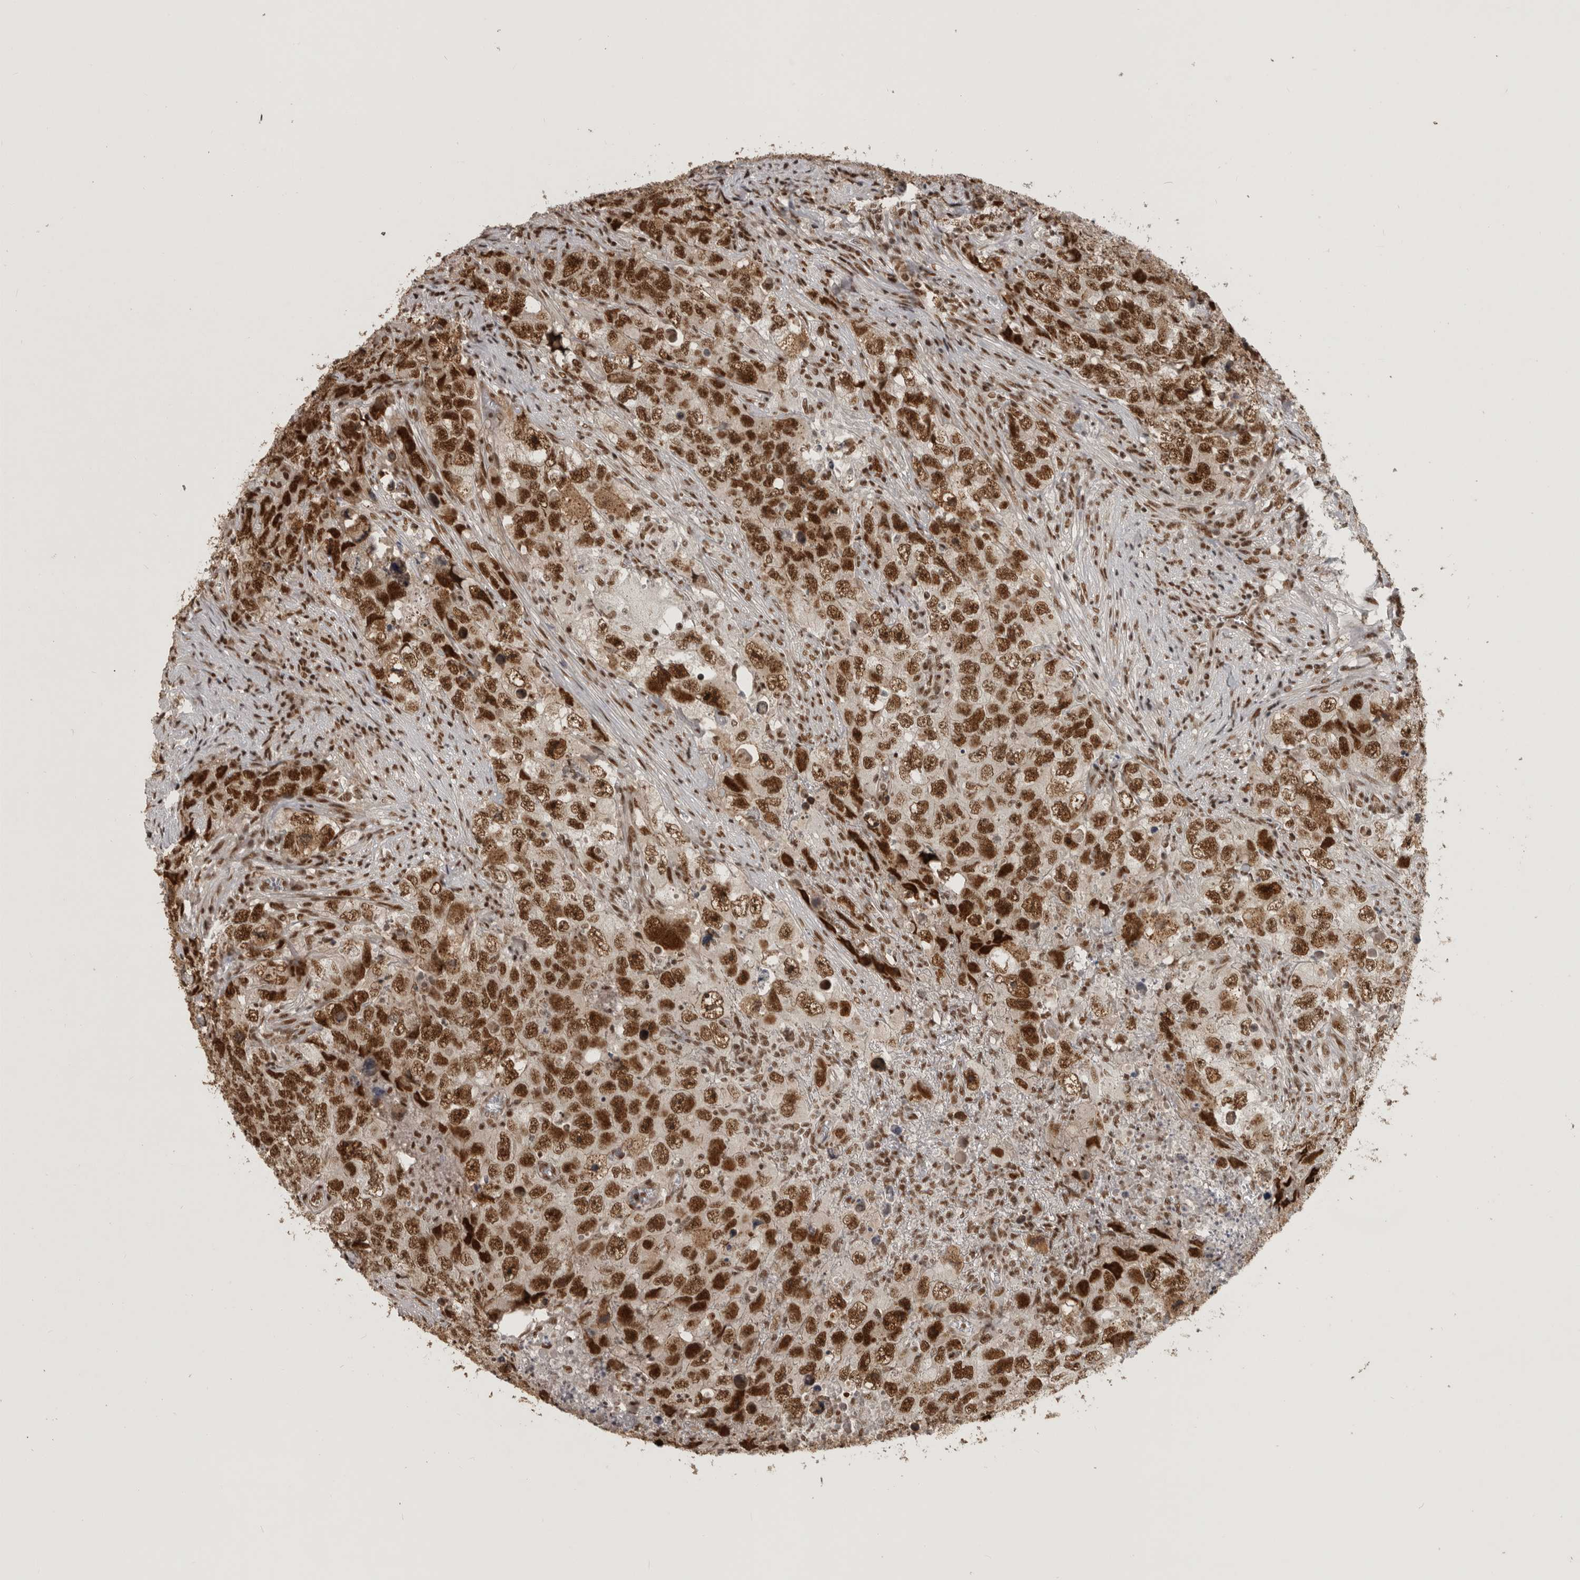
{"staining": {"intensity": "strong", "quantity": ">75%", "location": "nuclear"}, "tissue": "testis cancer", "cell_type": "Tumor cells", "image_type": "cancer", "snomed": [{"axis": "morphology", "description": "Seminoma, NOS"}, {"axis": "morphology", "description": "Carcinoma, Embryonal, NOS"}, {"axis": "topography", "description": "Testis"}], "caption": "Human testis seminoma stained with a protein marker reveals strong staining in tumor cells.", "gene": "CBLL1", "patient": {"sex": "male", "age": 43}}